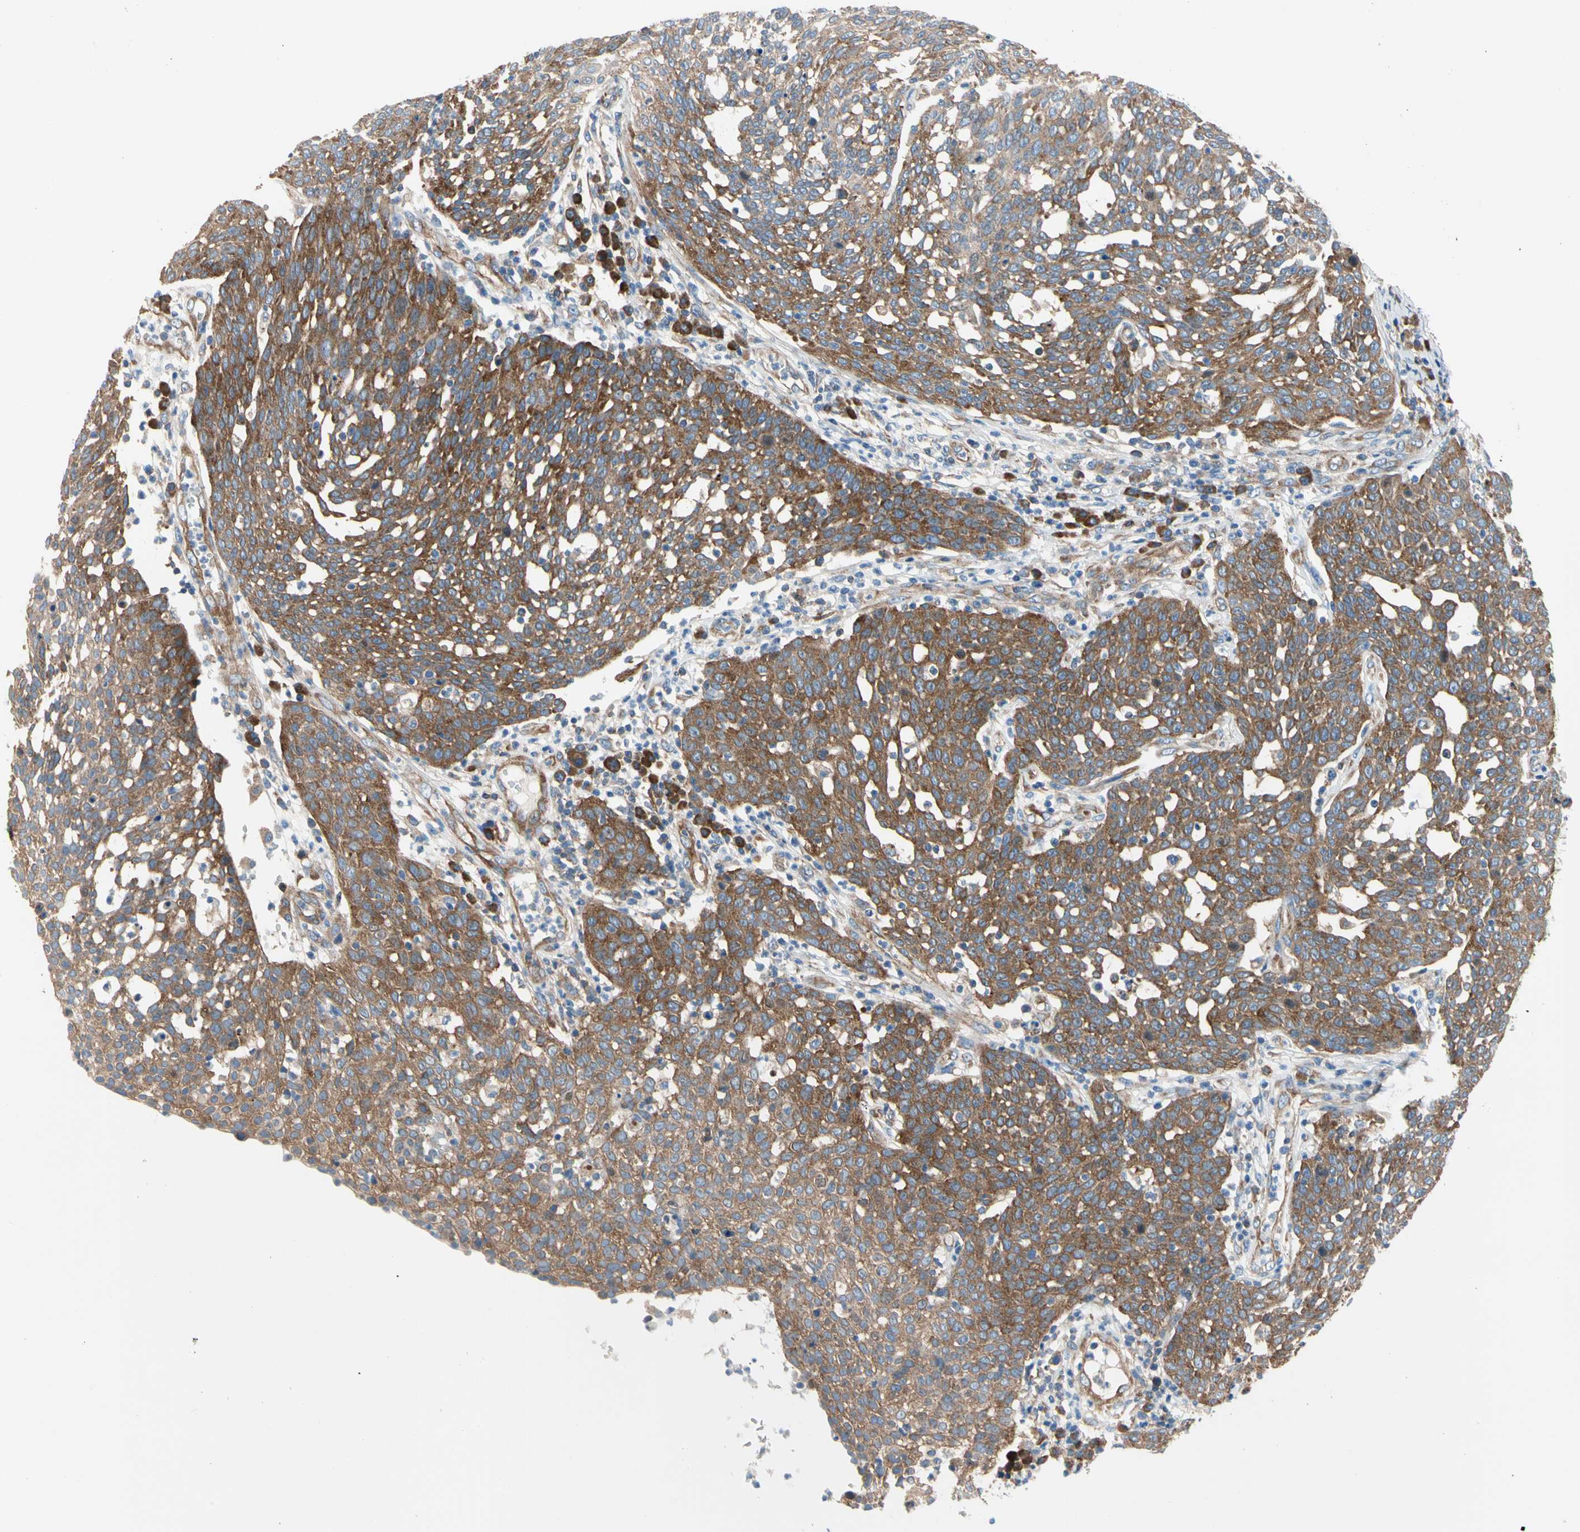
{"staining": {"intensity": "strong", "quantity": ">75%", "location": "cytoplasmic/membranous"}, "tissue": "cervical cancer", "cell_type": "Tumor cells", "image_type": "cancer", "snomed": [{"axis": "morphology", "description": "Squamous cell carcinoma, NOS"}, {"axis": "topography", "description": "Cervix"}], "caption": "Protein expression analysis of human squamous cell carcinoma (cervical) reveals strong cytoplasmic/membranous expression in approximately >75% of tumor cells.", "gene": "GPHN", "patient": {"sex": "female", "age": 34}}